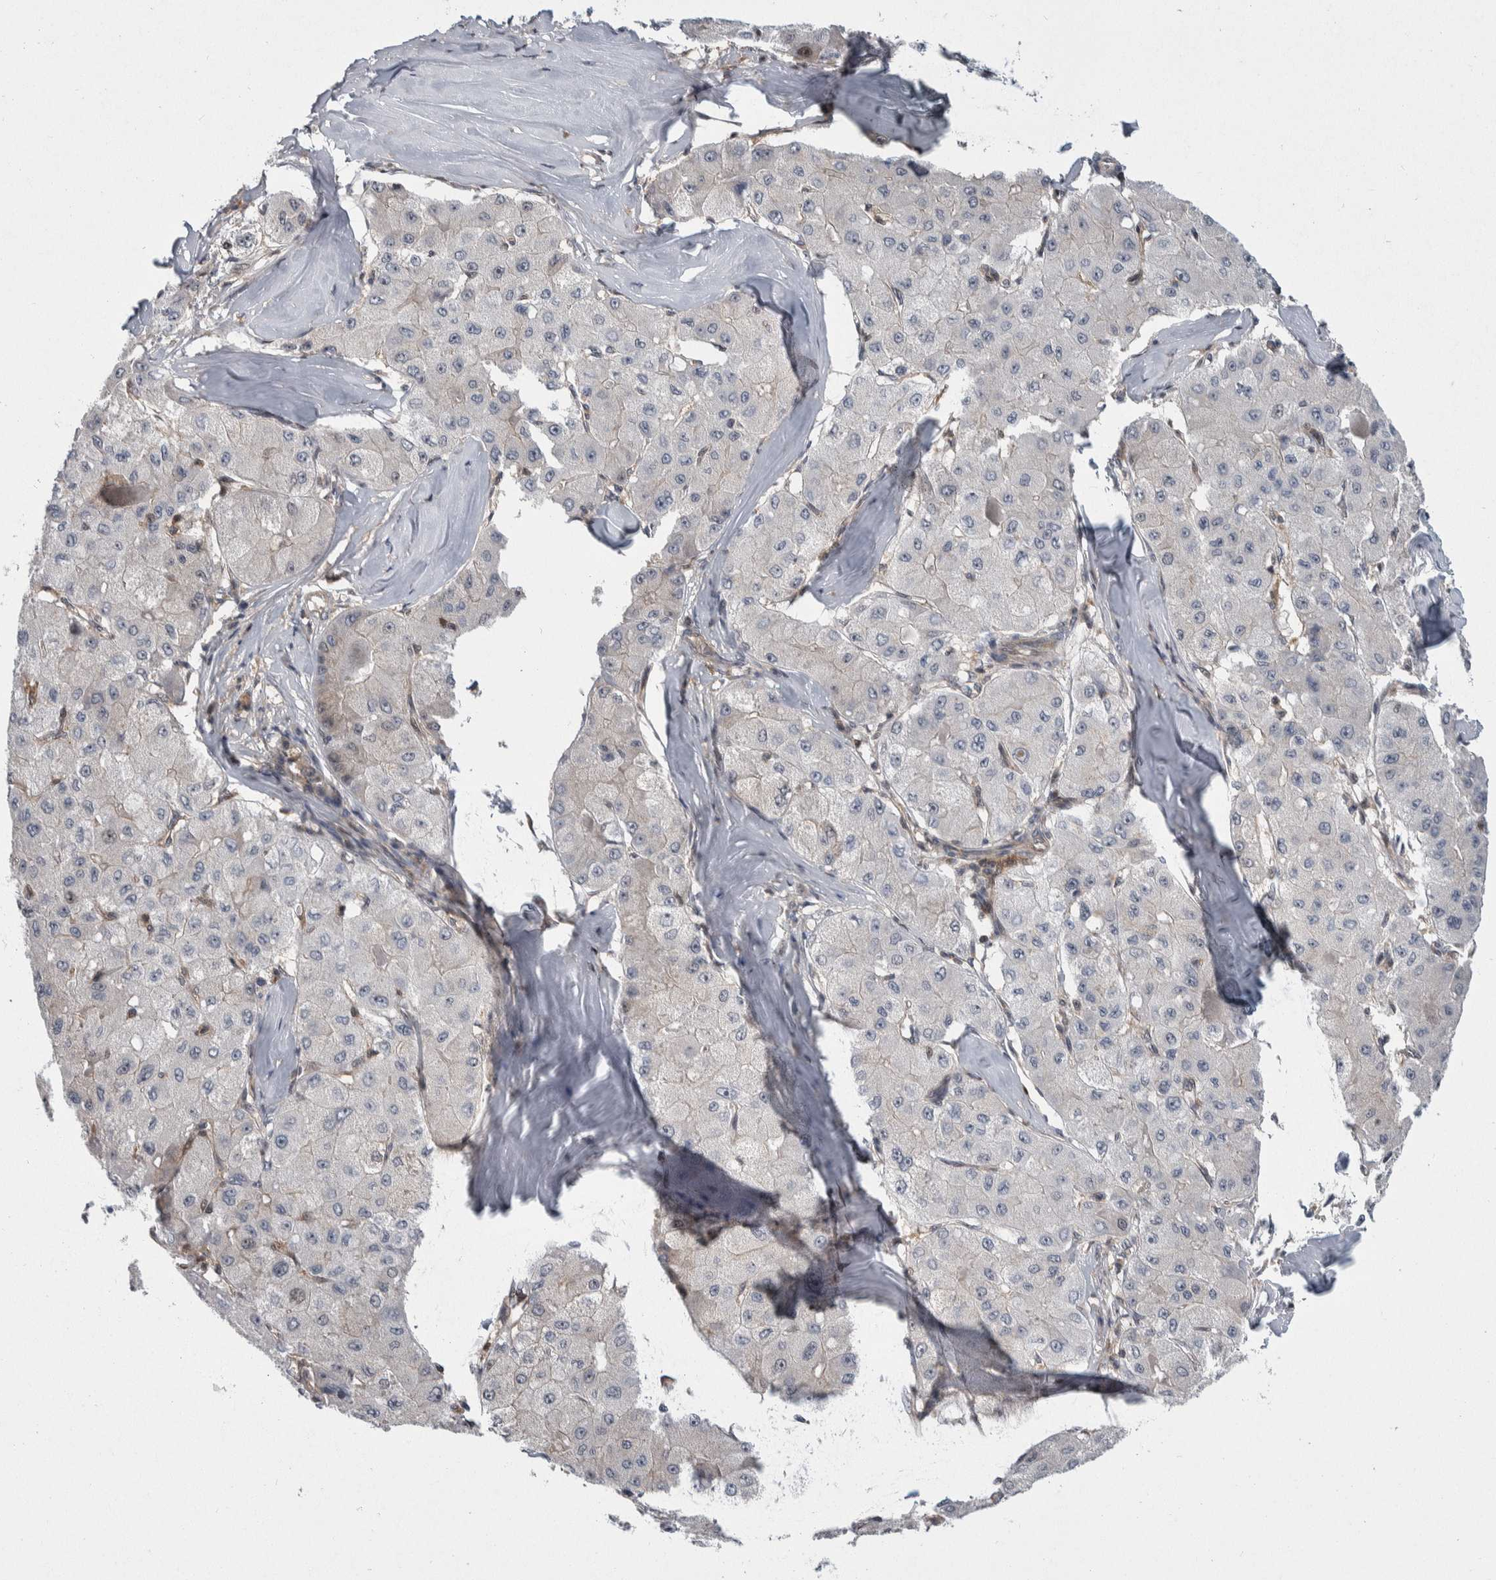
{"staining": {"intensity": "weak", "quantity": "<25%", "location": "cytoplasmic/membranous"}, "tissue": "liver cancer", "cell_type": "Tumor cells", "image_type": "cancer", "snomed": [{"axis": "morphology", "description": "Carcinoma, Hepatocellular, NOS"}, {"axis": "topography", "description": "Liver"}], "caption": "IHC image of human hepatocellular carcinoma (liver) stained for a protein (brown), which exhibits no positivity in tumor cells.", "gene": "PTPA", "patient": {"sex": "male", "age": 80}}